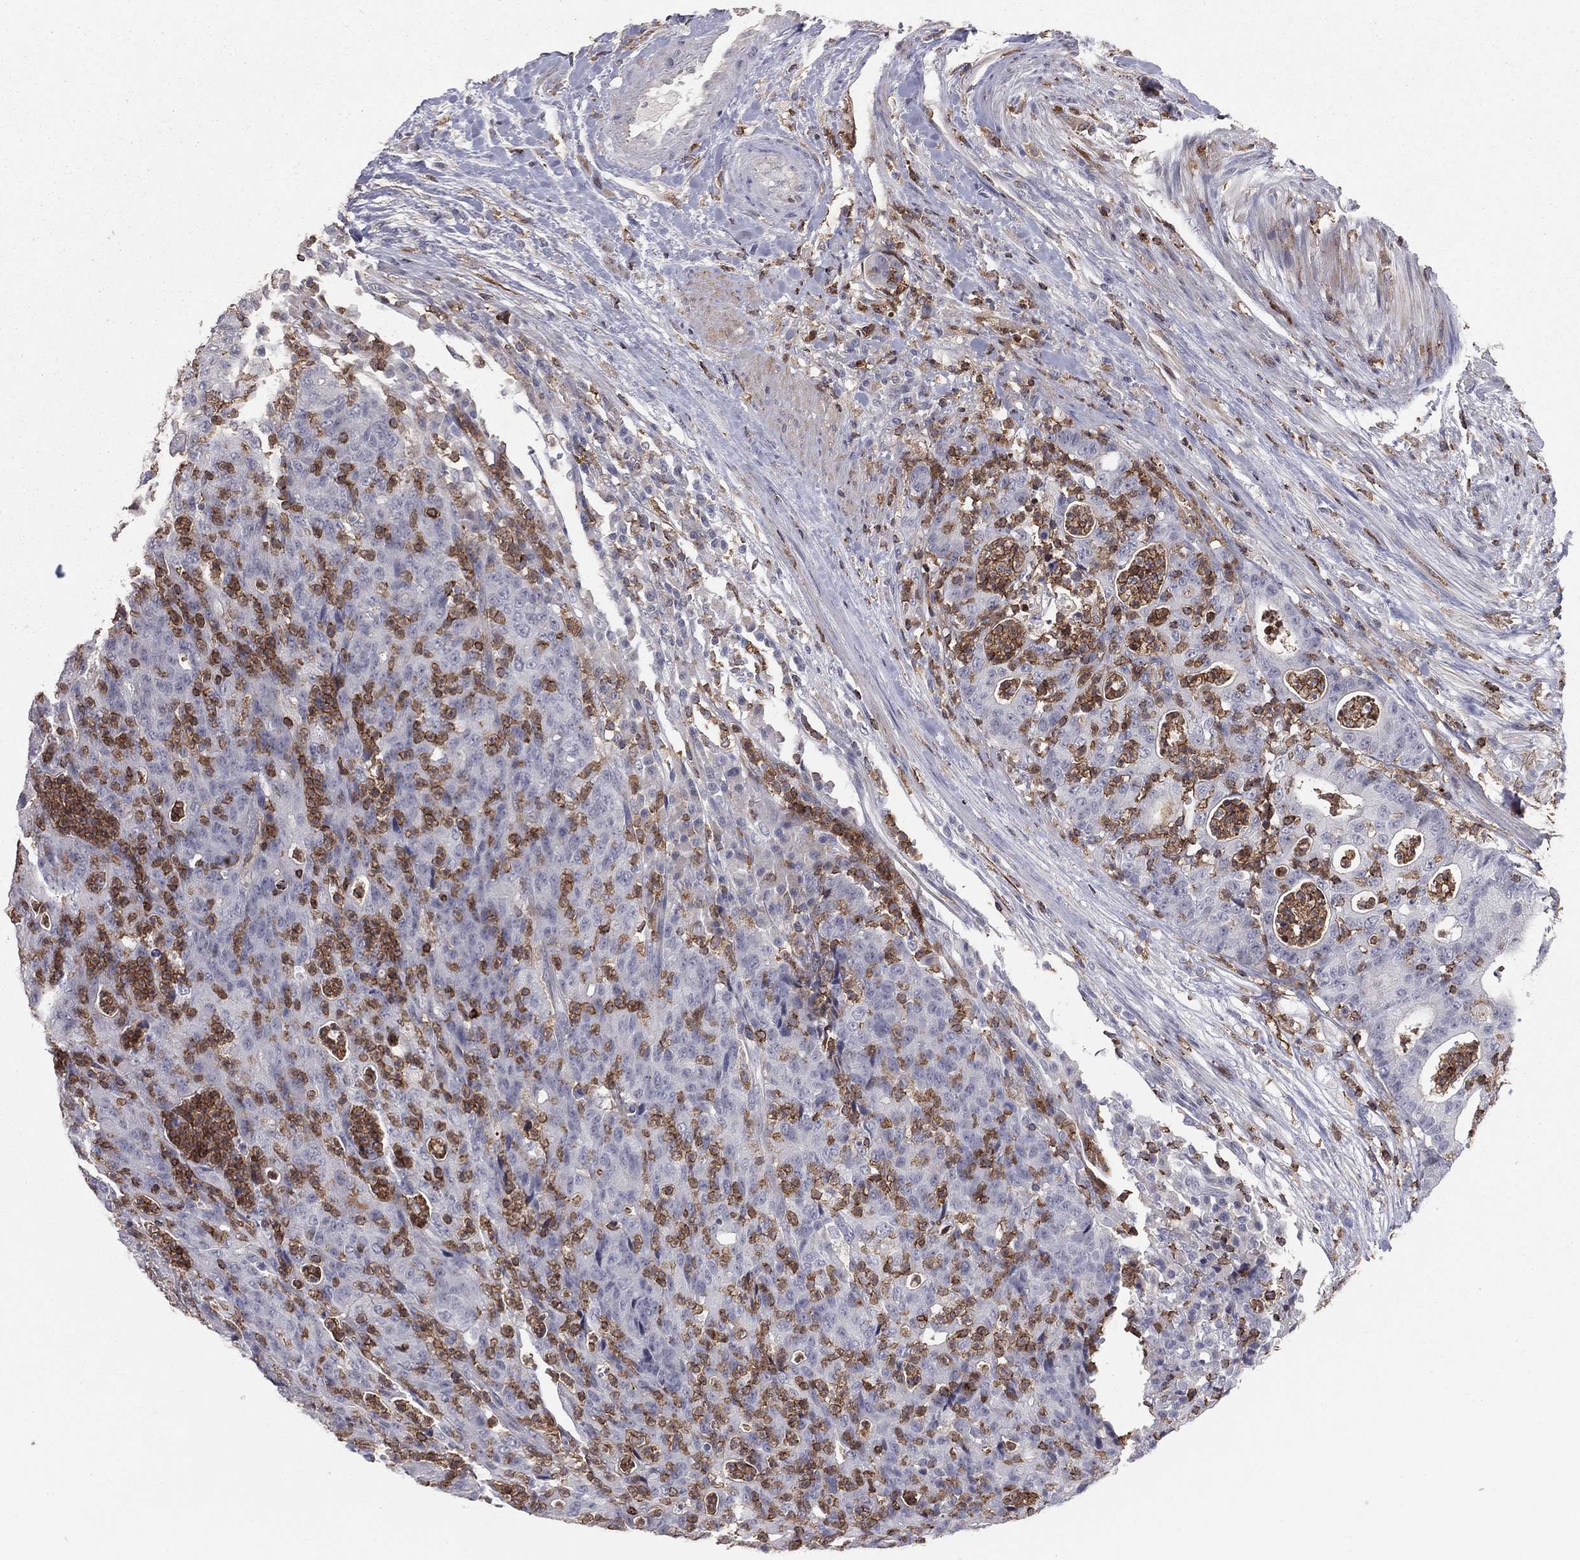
{"staining": {"intensity": "negative", "quantity": "none", "location": "none"}, "tissue": "colorectal cancer", "cell_type": "Tumor cells", "image_type": "cancer", "snomed": [{"axis": "morphology", "description": "Adenocarcinoma, NOS"}, {"axis": "topography", "description": "Colon"}], "caption": "Histopathology image shows no significant protein positivity in tumor cells of colorectal cancer (adenocarcinoma).", "gene": "PSTPIP1", "patient": {"sex": "male", "age": 70}}